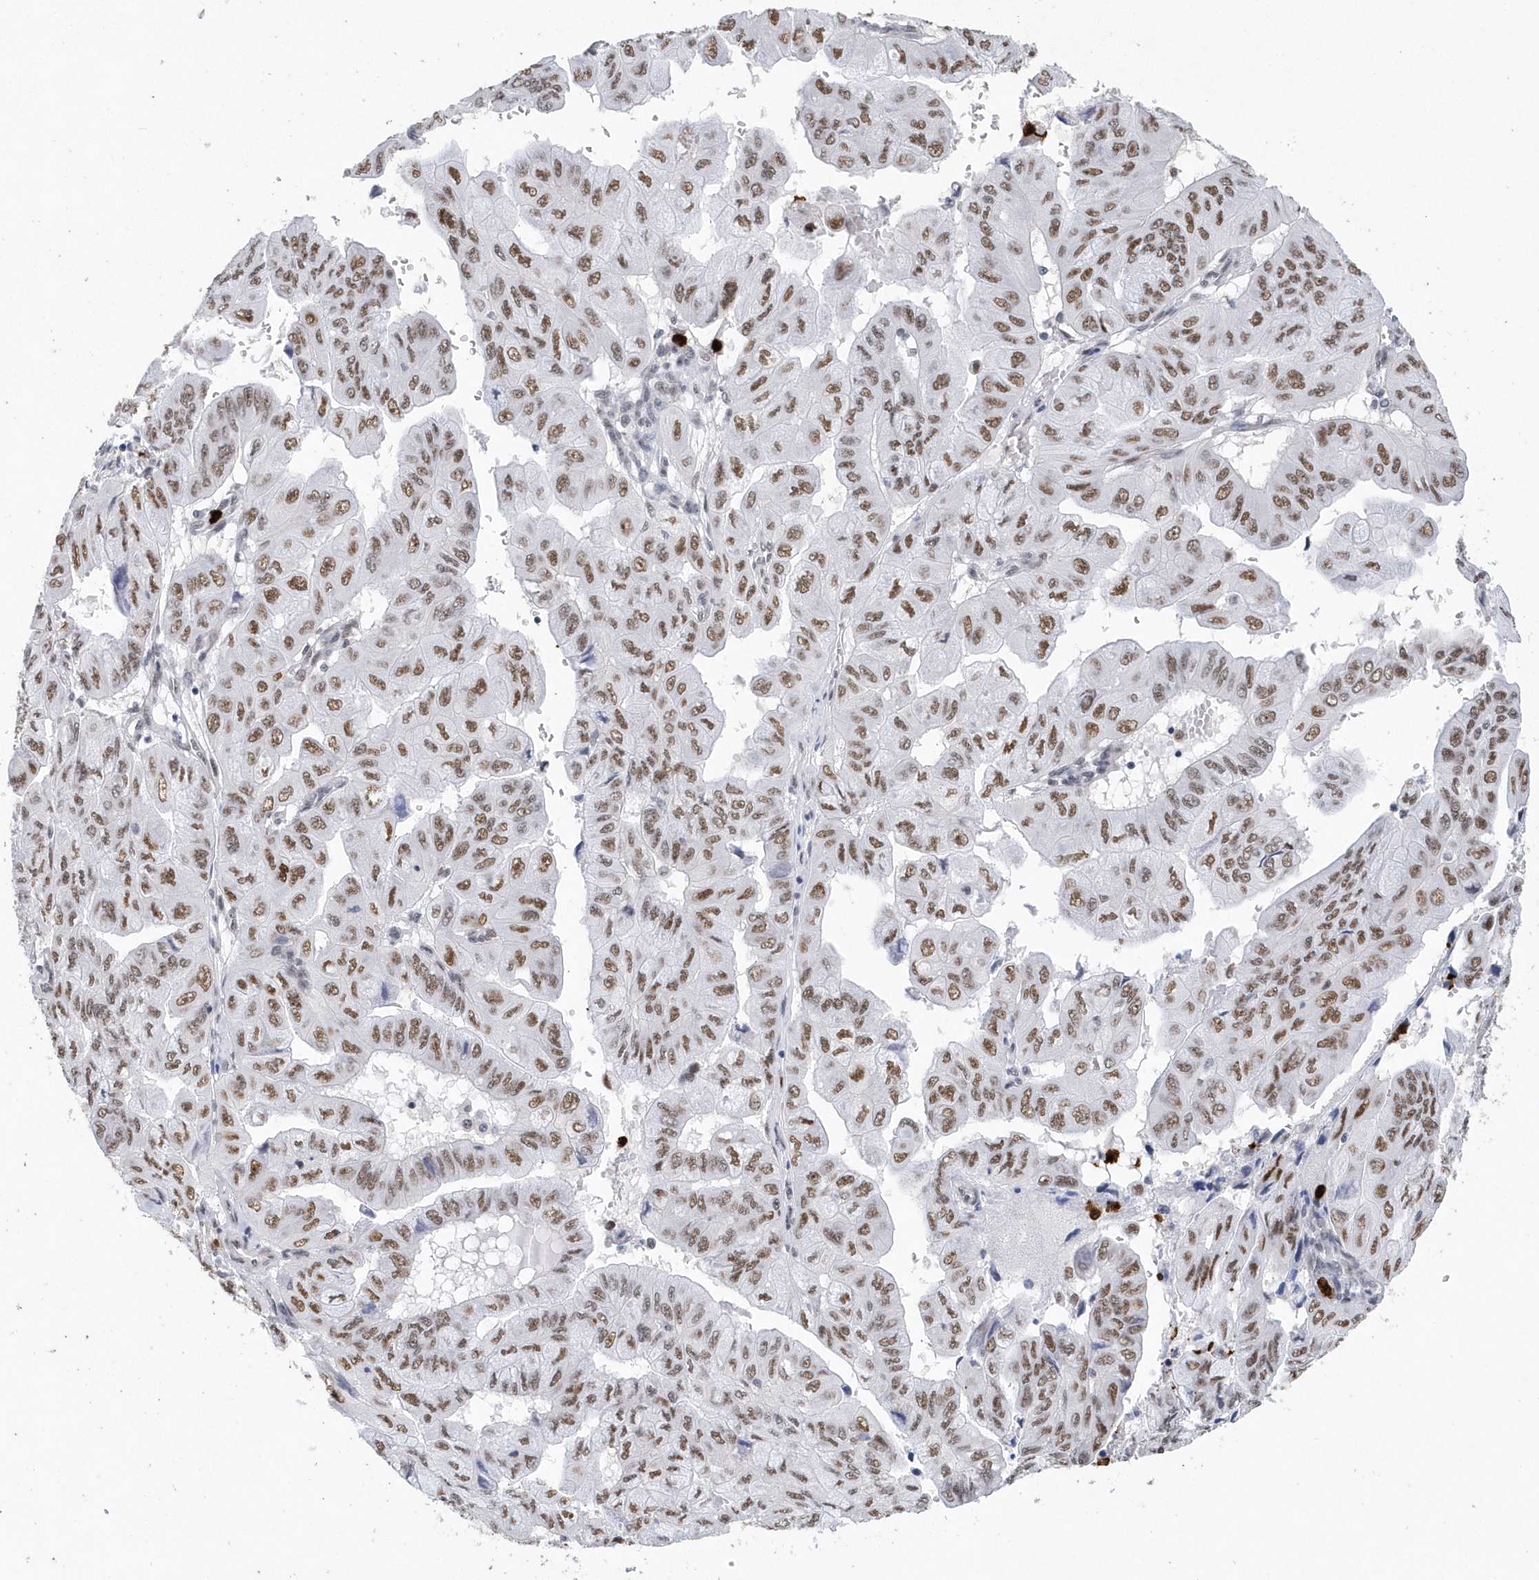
{"staining": {"intensity": "moderate", "quantity": ">75%", "location": "nuclear"}, "tissue": "pancreatic cancer", "cell_type": "Tumor cells", "image_type": "cancer", "snomed": [{"axis": "morphology", "description": "Adenocarcinoma, NOS"}, {"axis": "topography", "description": "Pancreas"}], "caption": "Moderate nuclear staining is appreciated in about >75% of tumor cells in pancreatic adenocarcinoma.", "gene": "RPP30", "patient": {"sex": "male", "age": 51}}